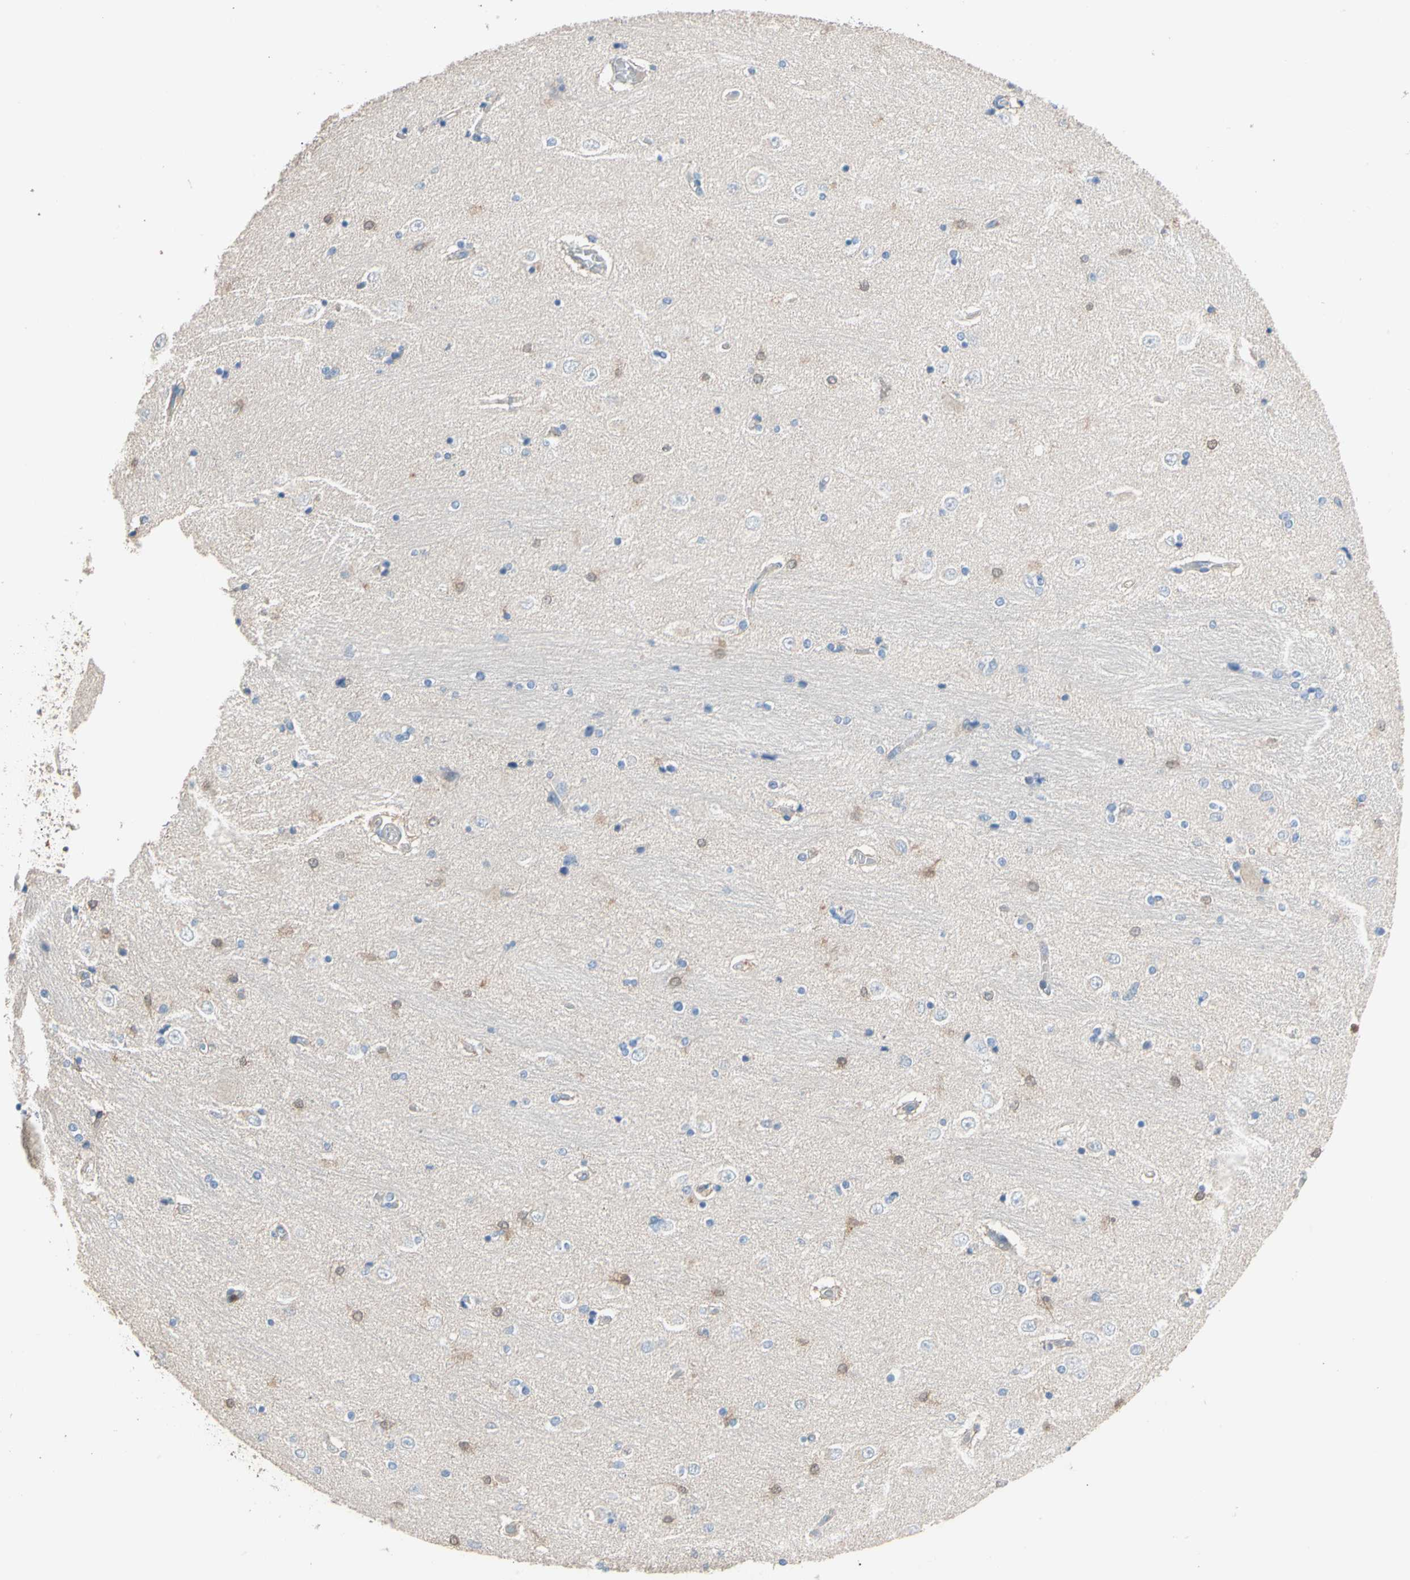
{"staining": {"intensity": "moderate", "quantity": "<25%", "location": "cytoplasmic/membranous,nuclear"}, "tissue": "hippocampus", "cell_type": "Glial cells", "image_type": "normal", "snomed": [{"axis": "morphology", "description": "Normal tissue, NOS"}, {"axis": "topography", "description": "Hippocampus"}], "caption": "Immunohistochemical staining of benign human hippocampus demonstrates <25% levels of moderate cytoplasmic/membranous,nuclear protein positivity in approximately <25% of glial cells.", "gene": "BBOX1", "patient": {"sex": "female", "age": 54}}